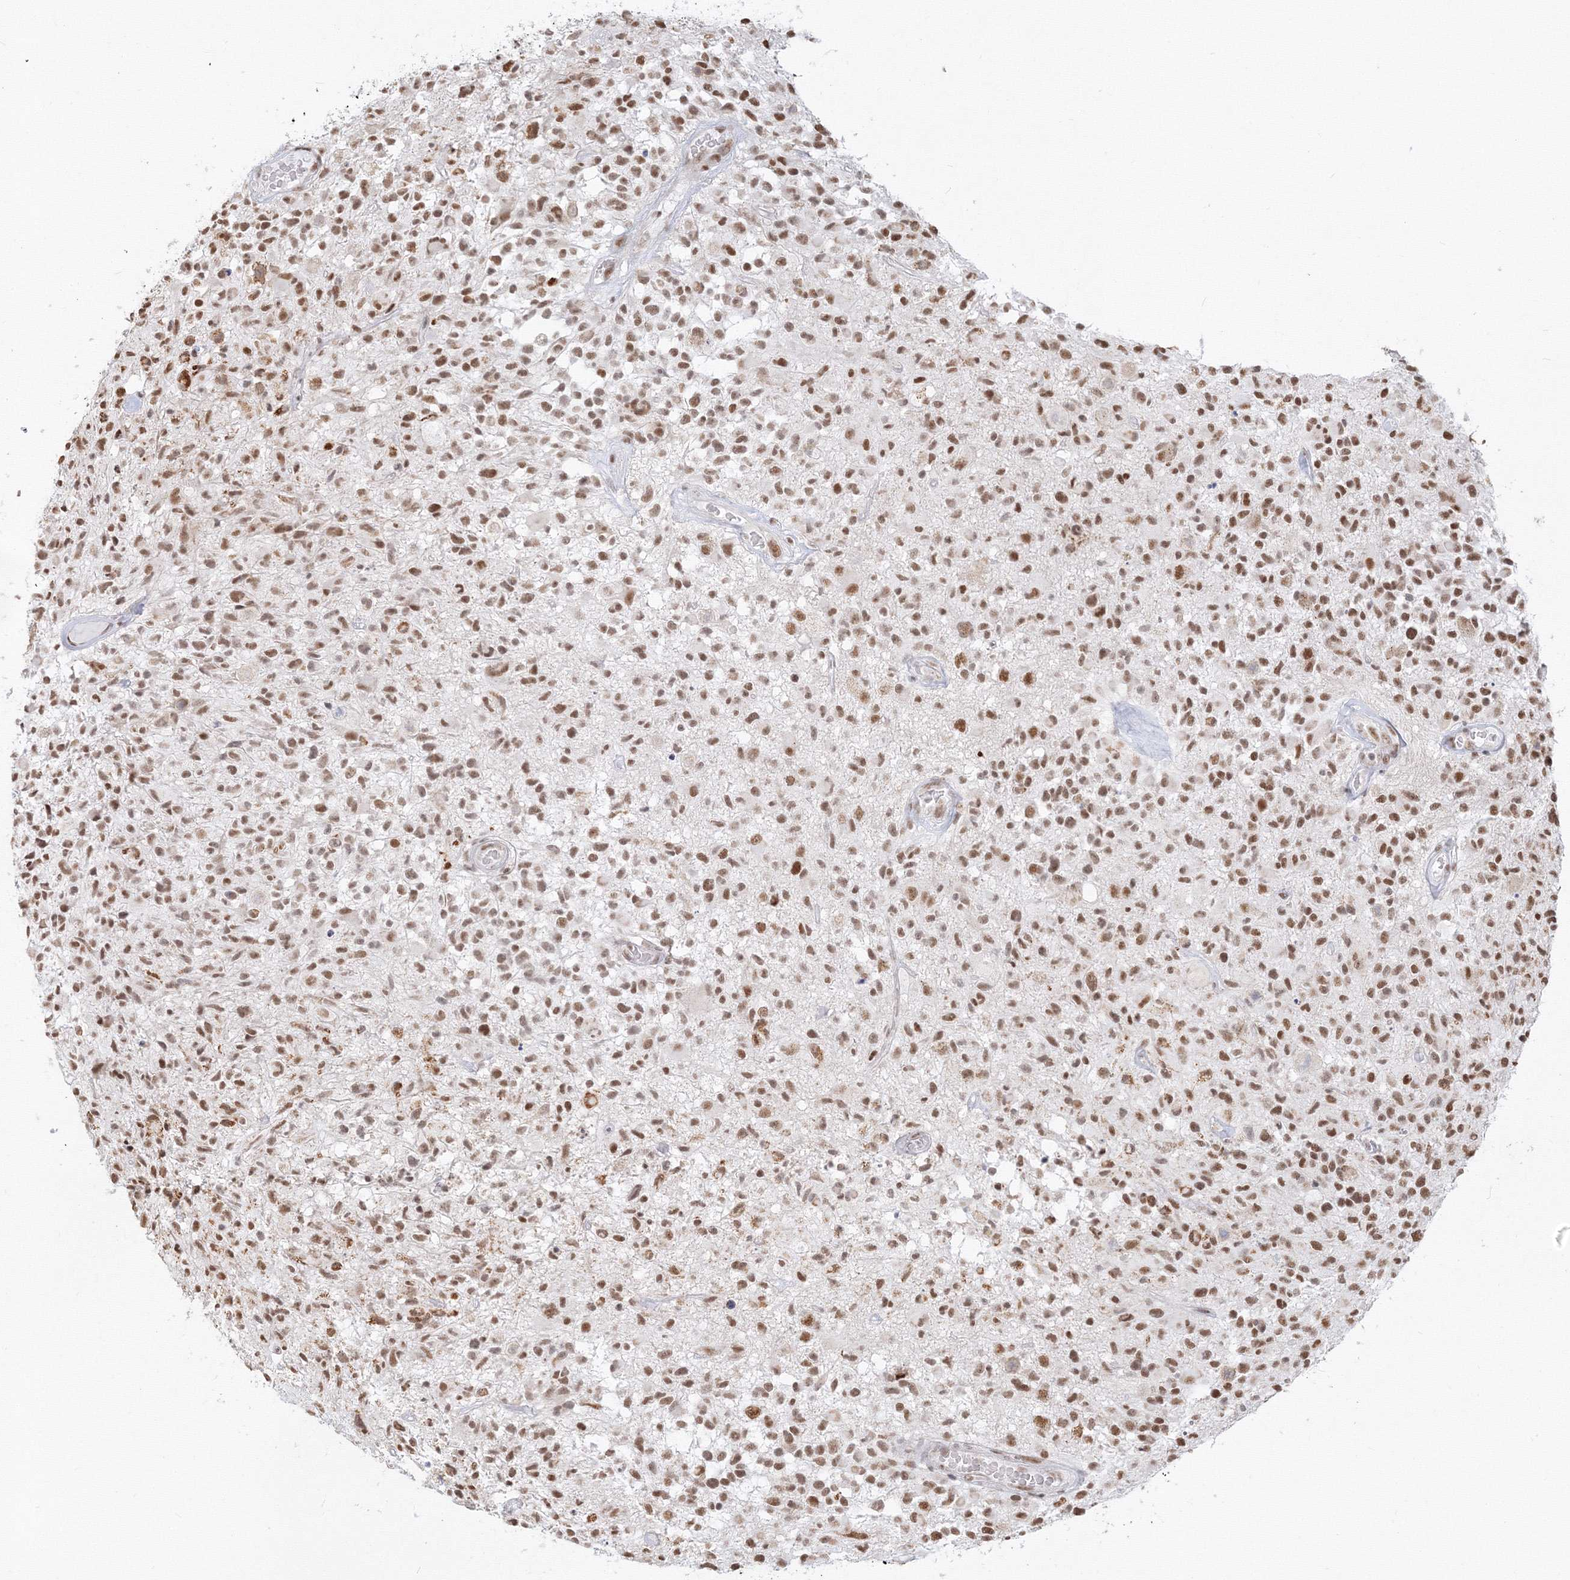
{"staining": {"intensity": "moderate", "quantity": ">75%", "location": "nuclear"}, "tissue": "glioma", "cell_type": "Tumor cells", "image_type": "cancer", "snomed": [{"axis": "morphology", "description": "Glioma, malignant, High grade"}, {"axis": "morphology", "description": "Glioblastoma, NOS"}, {"axis": "topography", "description": "Brain"}], "caption": "A brown stain shows moderate nuclear staining of a protein in human glioma tumor cells.", "gene": "PPP4R2", "patient": {"sex": "male", "age": 60}}